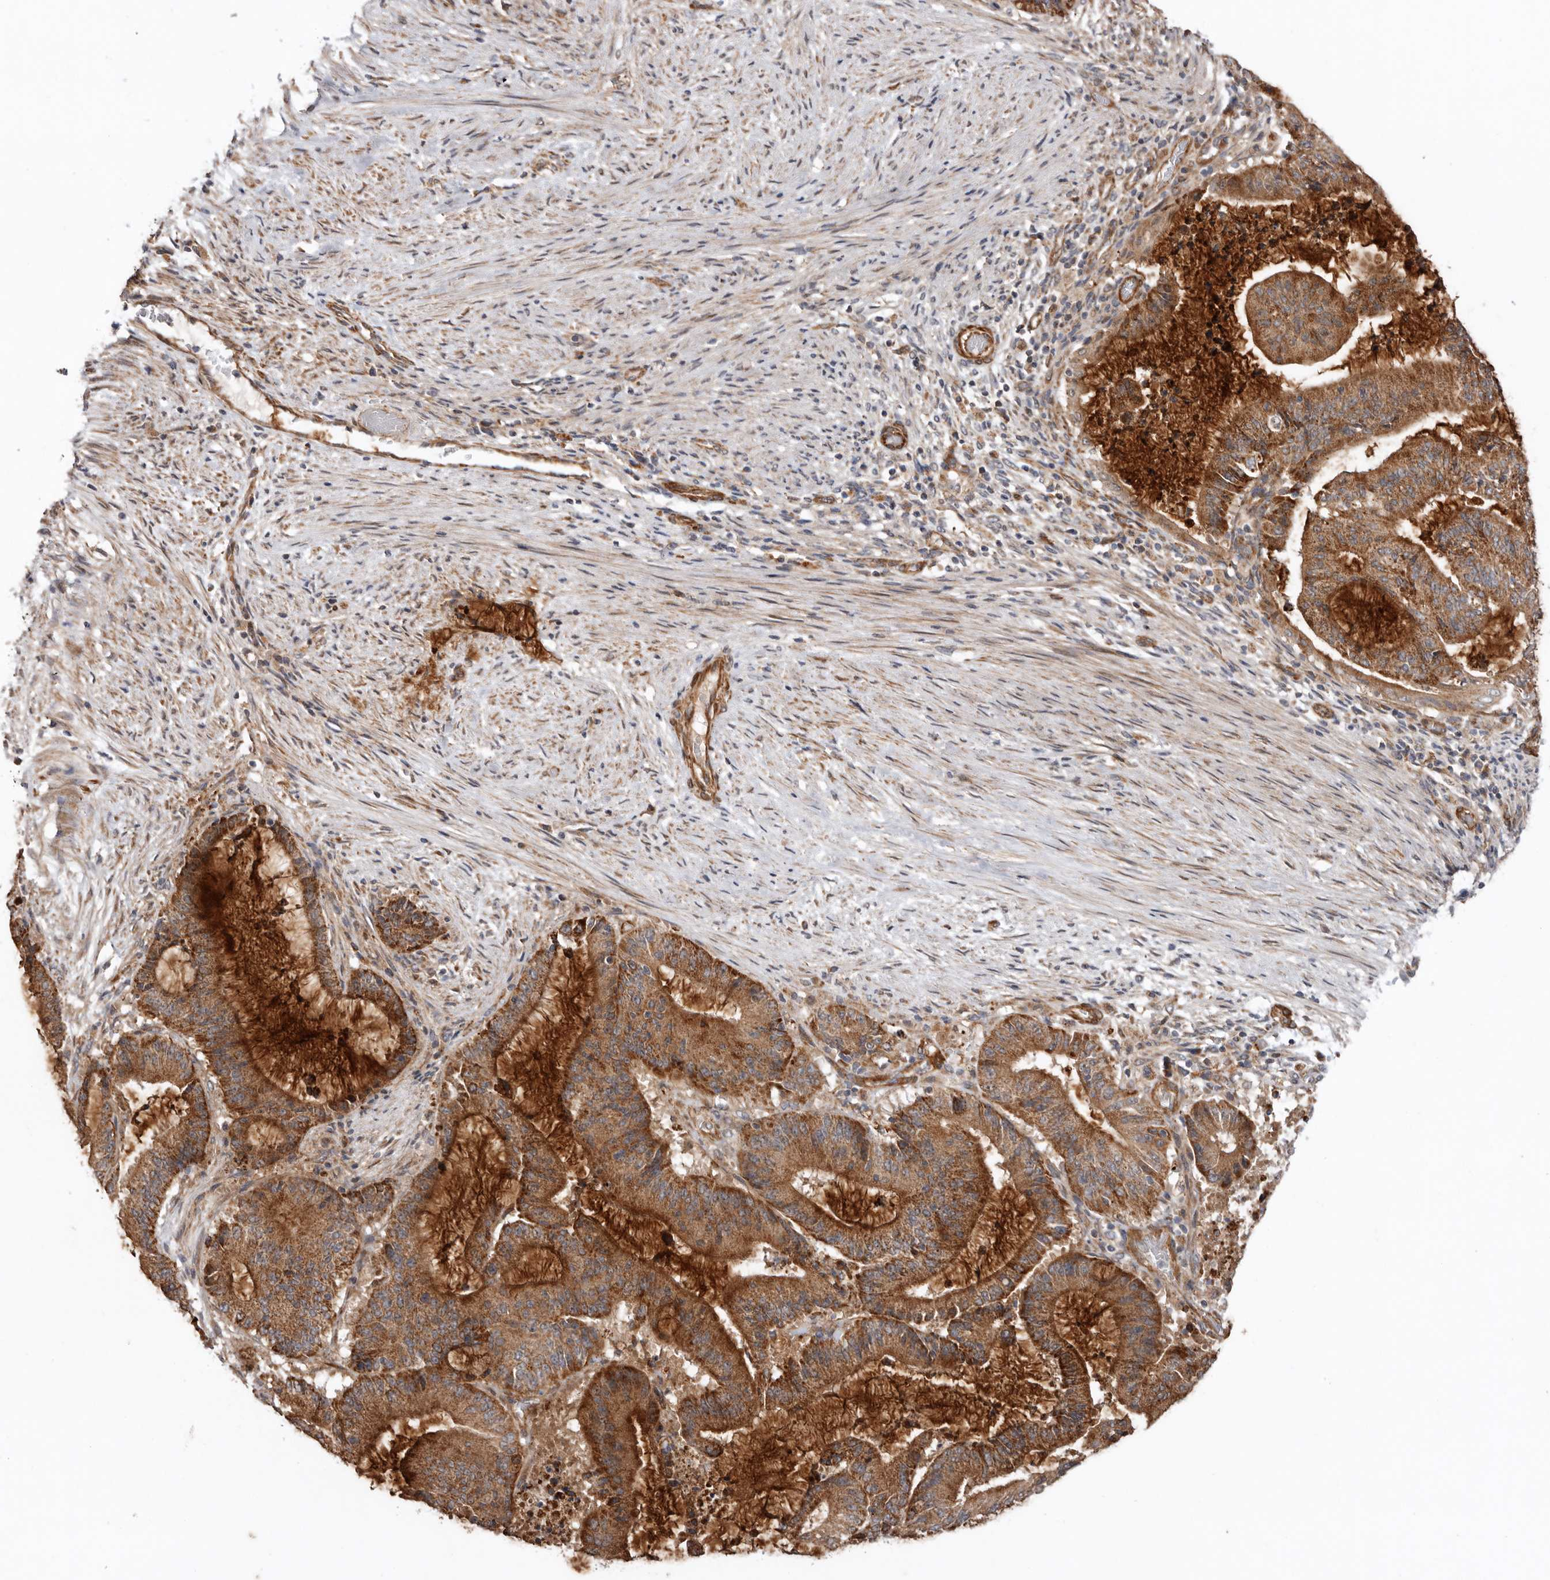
{"staining": {"intensity": "strong", "quantity": ">75%", "location": "cytoplasmic/membranous"}, "tissue": "liver cancer", "cell_type": "Tumor cells", "image_type": "cancer", "snomed": [{"axis": "morphology", "description": "Normal tissue, NOS"}, {"axis": "morphology", "description": "Cholangiocarcinoma"}, {"axis": "topography", "description": "Liver"}, {"axis": "topography", "description": "Peripheral nerve tissue"}], "caption": "This is an image of immunohistochemistry staining of liver cholangiocarcinoma, which shows strong positivity in the cytoplasmic/membranous of tumor cells.", "gene": "PROKR1", "patient": {"sex": "female", "age": 73}}